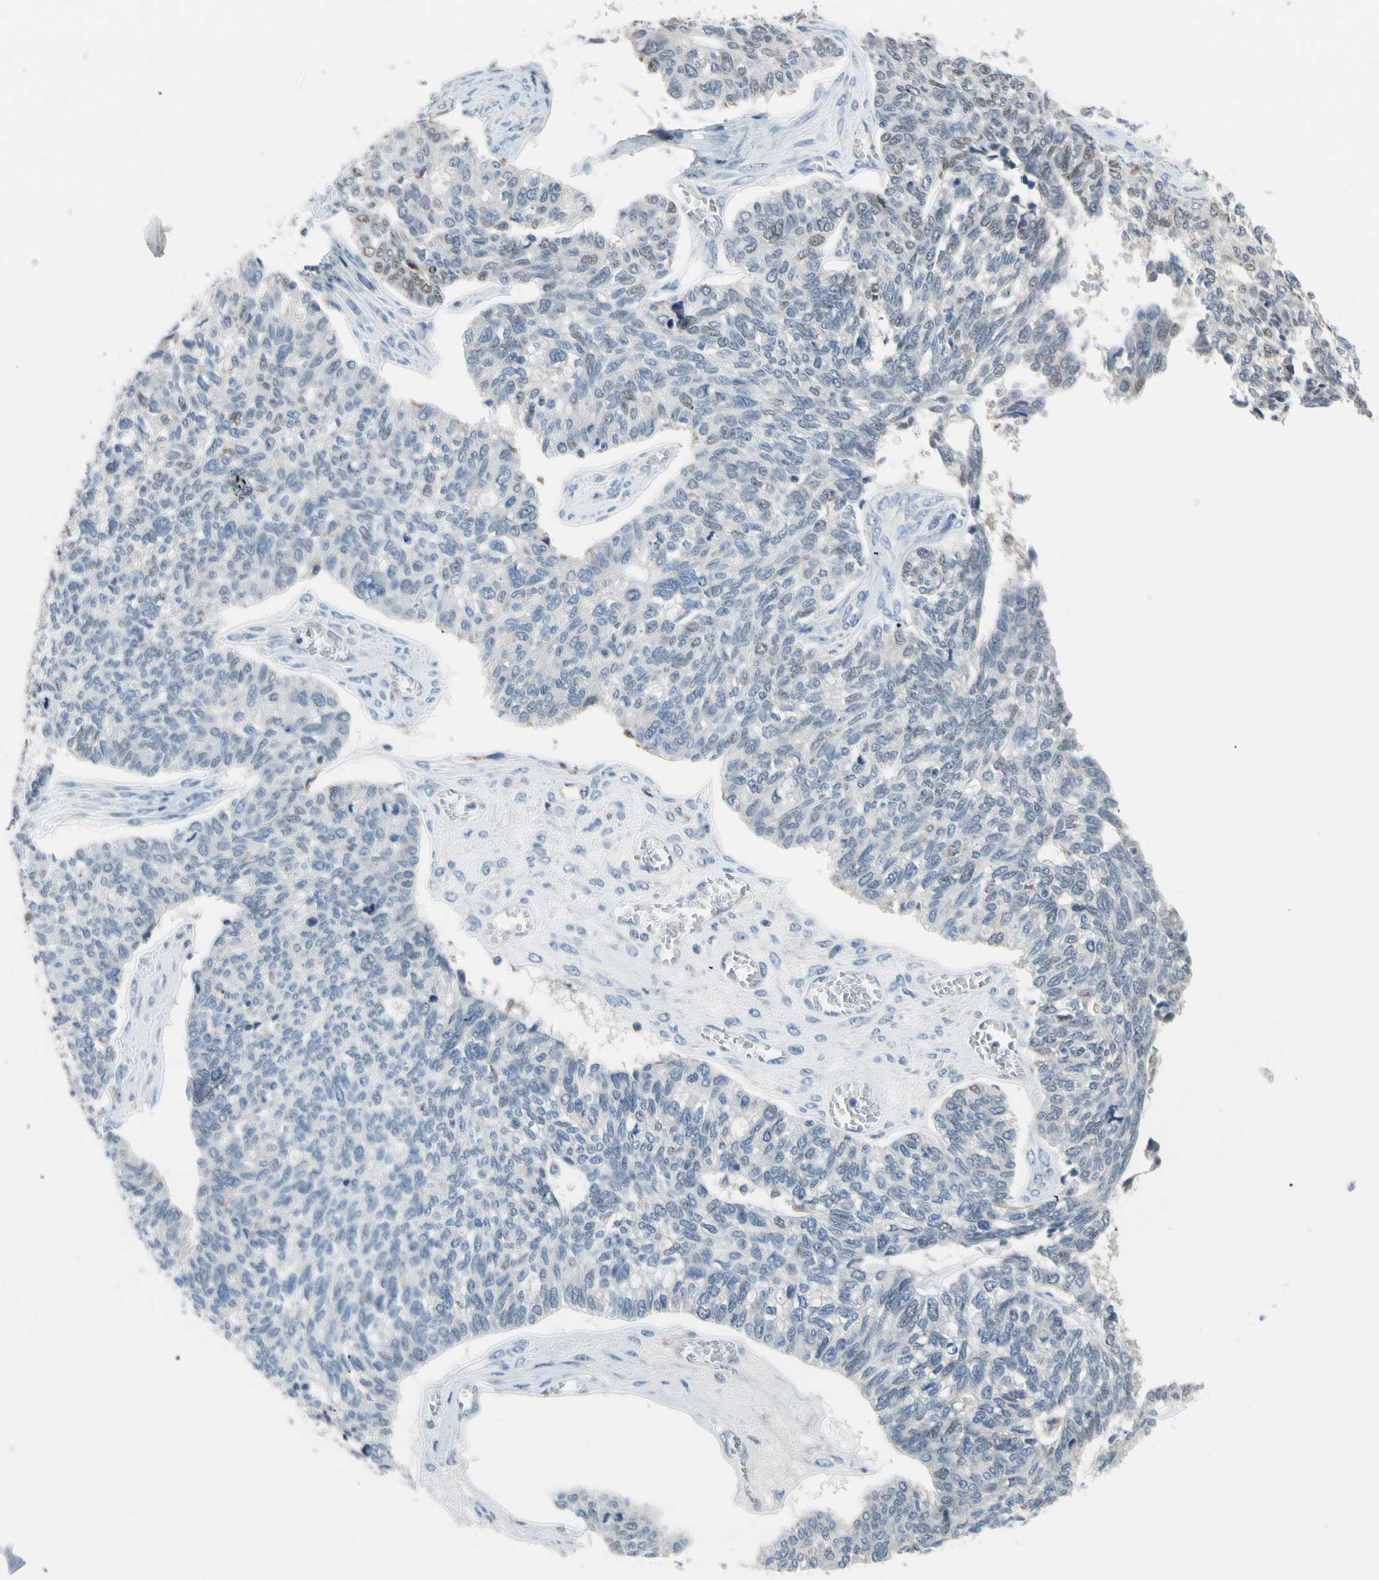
{"staining": {"intensity": "negative", "quantity": "none", "location": "none"}, "tissue": "ovarian cancer", "cell_type": "Tumor cells", "image_type": "cancer", "snomed": [{"axis": "morphology", "description": "Cystadenocarcinoma, serous, NOS"}, {"axis": "topography", "description": "Ovary"}], "caption": "DAB immunohistochemical staining of human ovarian serous cystadenocarcinoma shows no significant positivity in tumor cells.", "gene": "ZKSCAN4", "patient": {"sex": "female", "age": 79}}